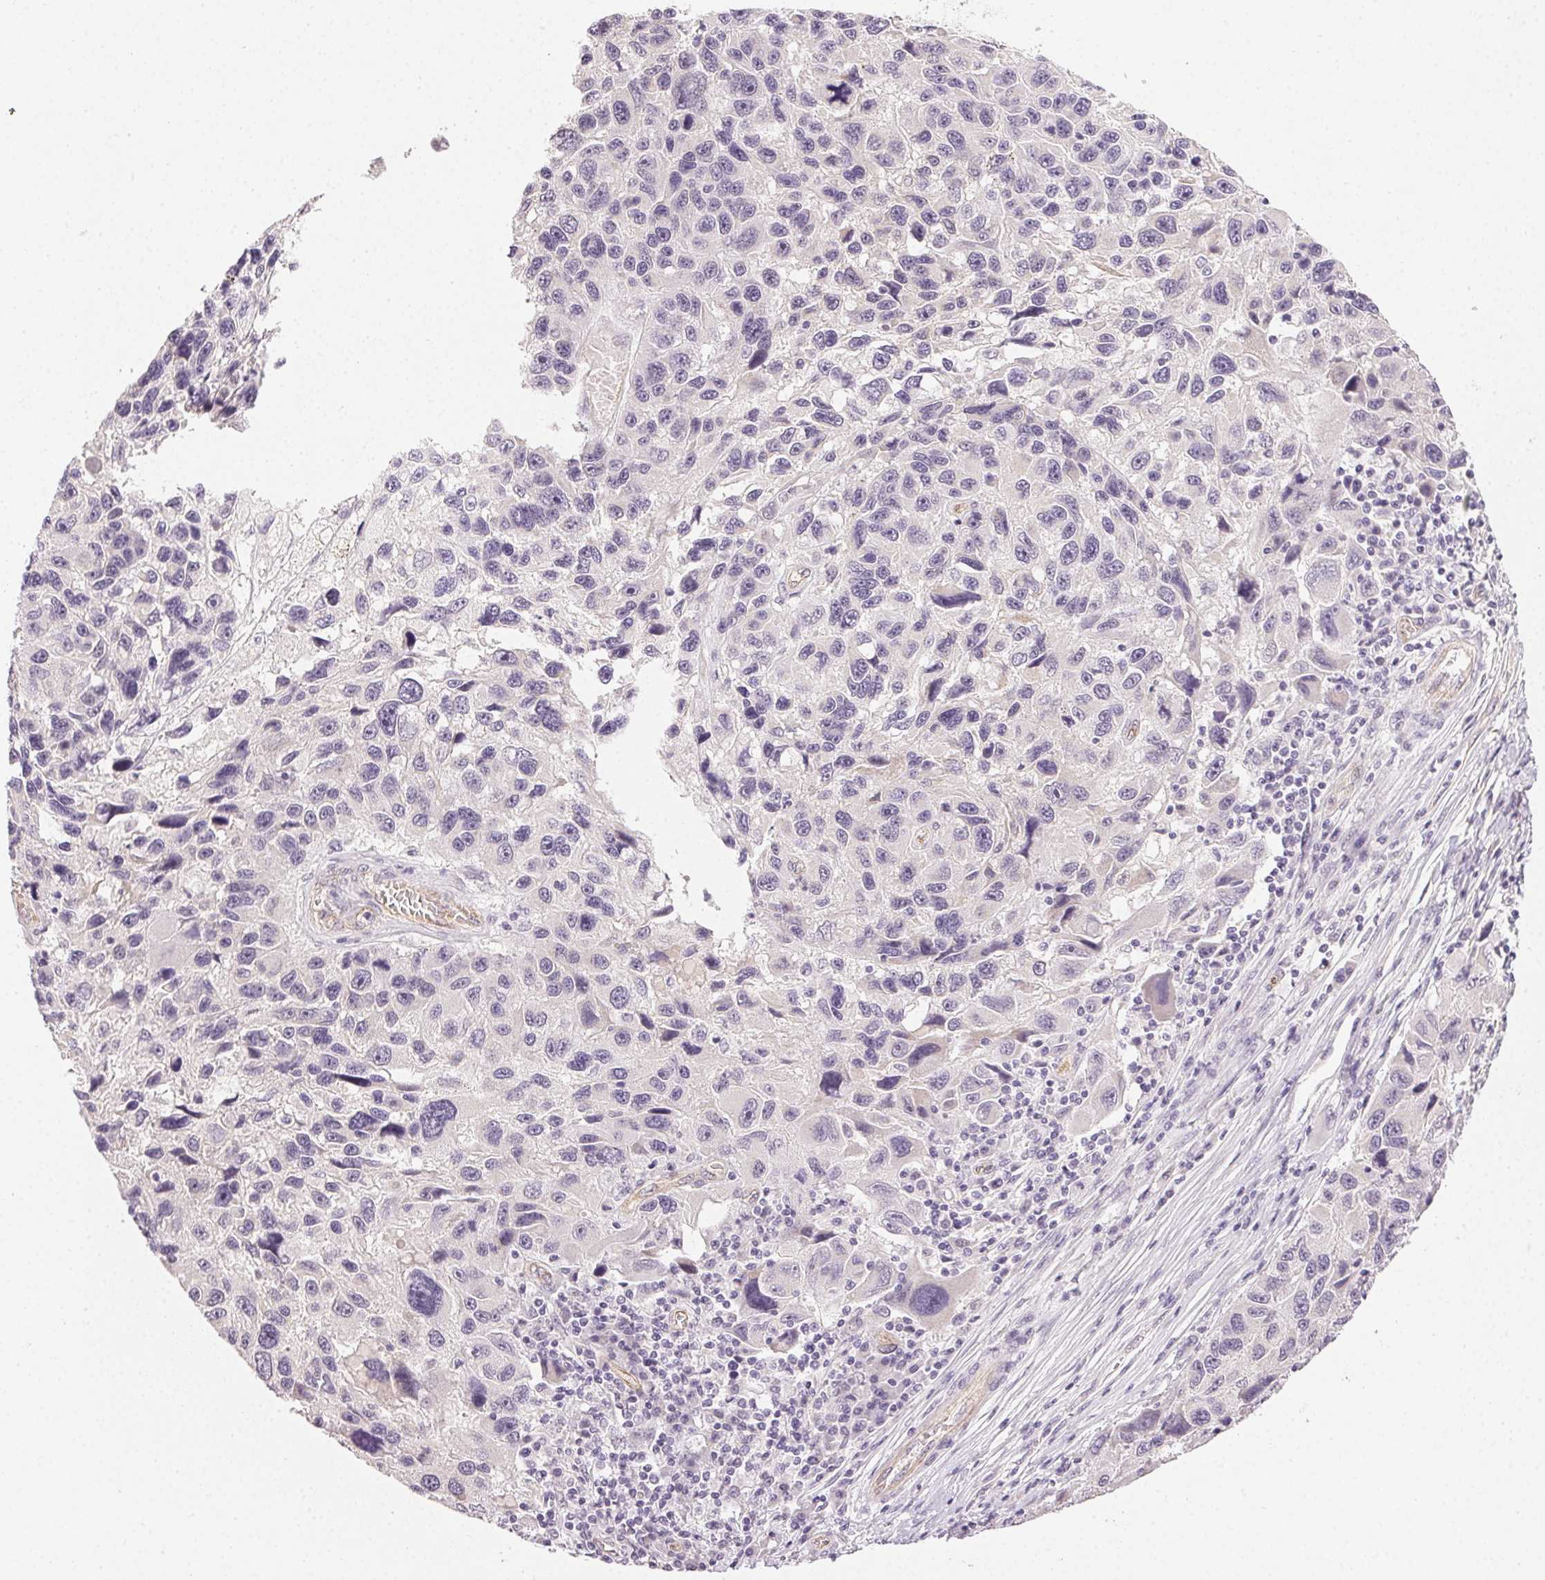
{"staining": {"intensity": "negative", "quantity": "none", "location": "none"}, "tissue": "melanoma", "cell_type": "Tumor cells", "image_type": "cancer", "snomed": [{"axis": "morphology", "description": "Malignant melanoma, NOS"}, {"axis": "topography", "description": "Skin"}], "caption": "Immunohistochemical staining of melanoma reveals no significant expression in tumor cells.", "gene": "PLCB1", "patient": {"sex": "male", "age": 53}}